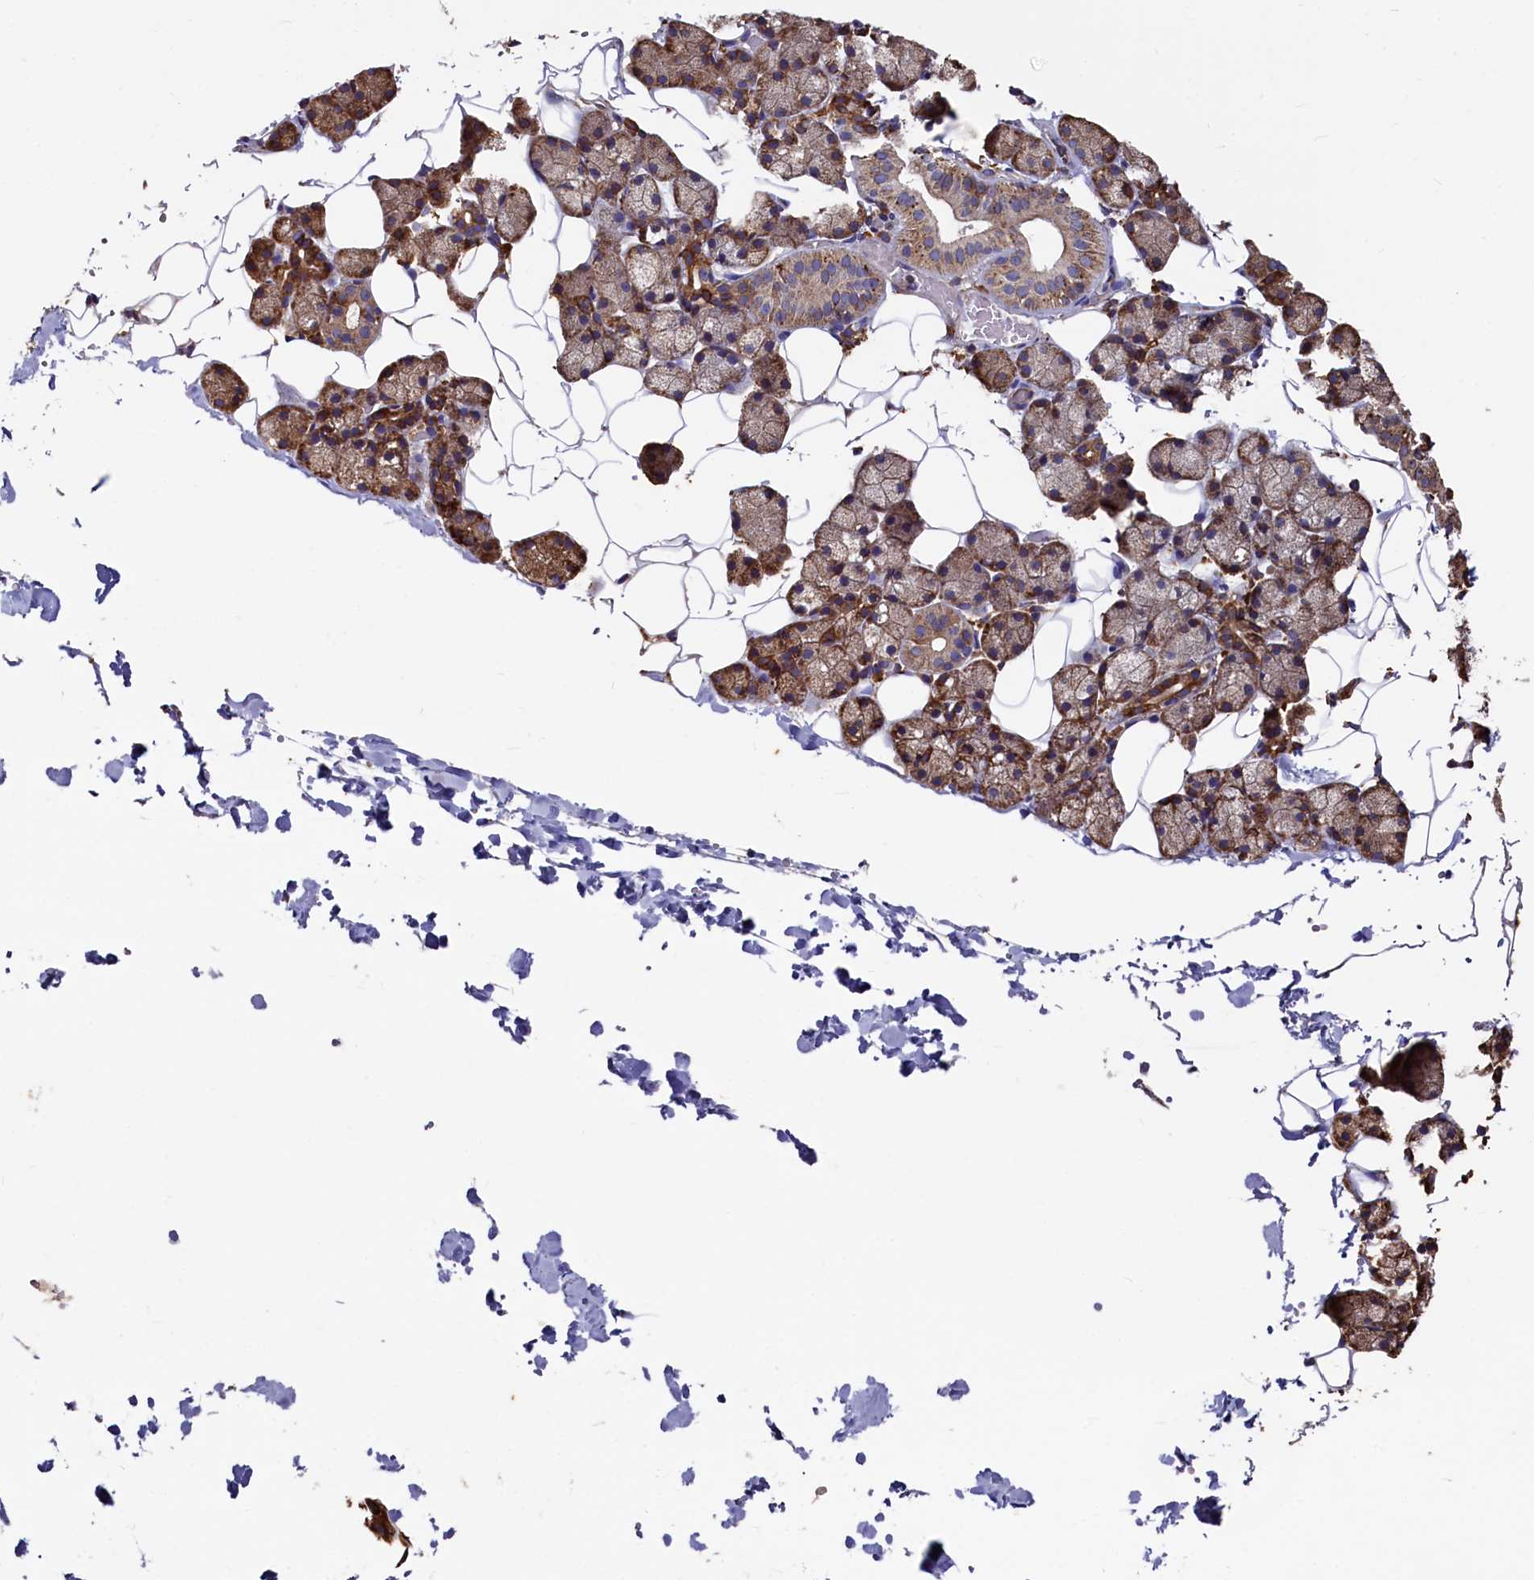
{"staining": {"intensity": "strong", "quantity": "25%-75%", "location": "cytoplasmic/membranous"}, "tissue": "salivary gland", "cell_type": "Glandular cells", "image_type": "normal", "snomed": [{"axis": "morphology", "description": "Normal tissue, NOS"}, {"axis": "topography", "description": "Salivary gland"}], "caption": "Protein analysis of benign salivary gland demonstrates strong cytoplasmic/membranous expression in about 25%-75% of glandular cells.", "gene": "NEURL1B", "patient": {"sex": "female", "age": 33}}